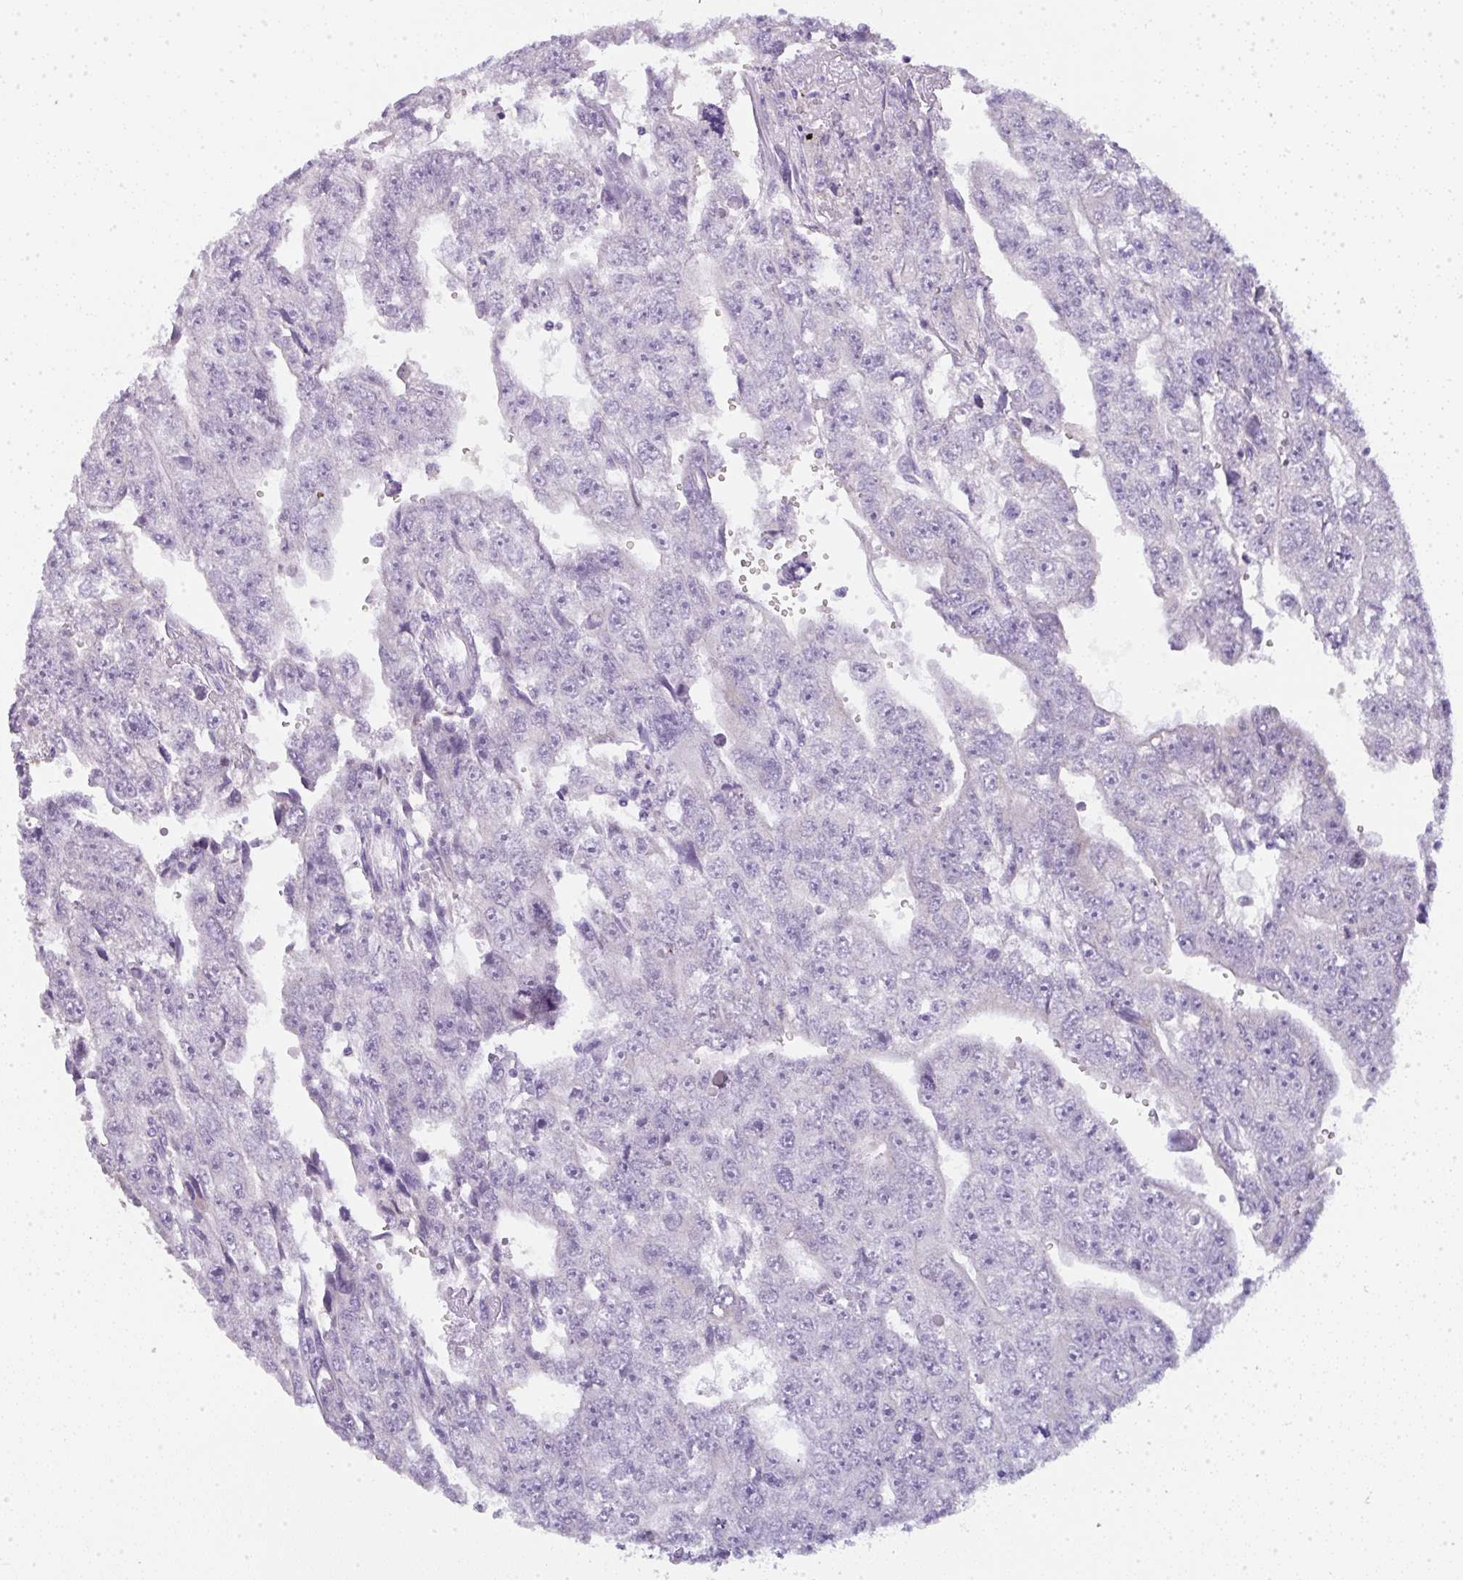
{"staining": {"intensity": "negative", "quantity": "none", "location": "none"}, "tissue": "testis cancer", "cell_type": "Tumor cells", "image_type": "cancer", "snomed": [{"axis": "morphology", "description": "Carcinoma, Embryonal, NOS"}, {"axis": "topography", "description": "Testis"}], "caption": "A high-resolution histopathology image shows immunohistochemistry staining of testis cancer, which reveals no significant positivity in tumor cells. (DAB immunohistochemistry visualized using brightfield microscopy, high magnification).", "gene": "LPAR4", "patient": {"sex": "male", "age": 20}}